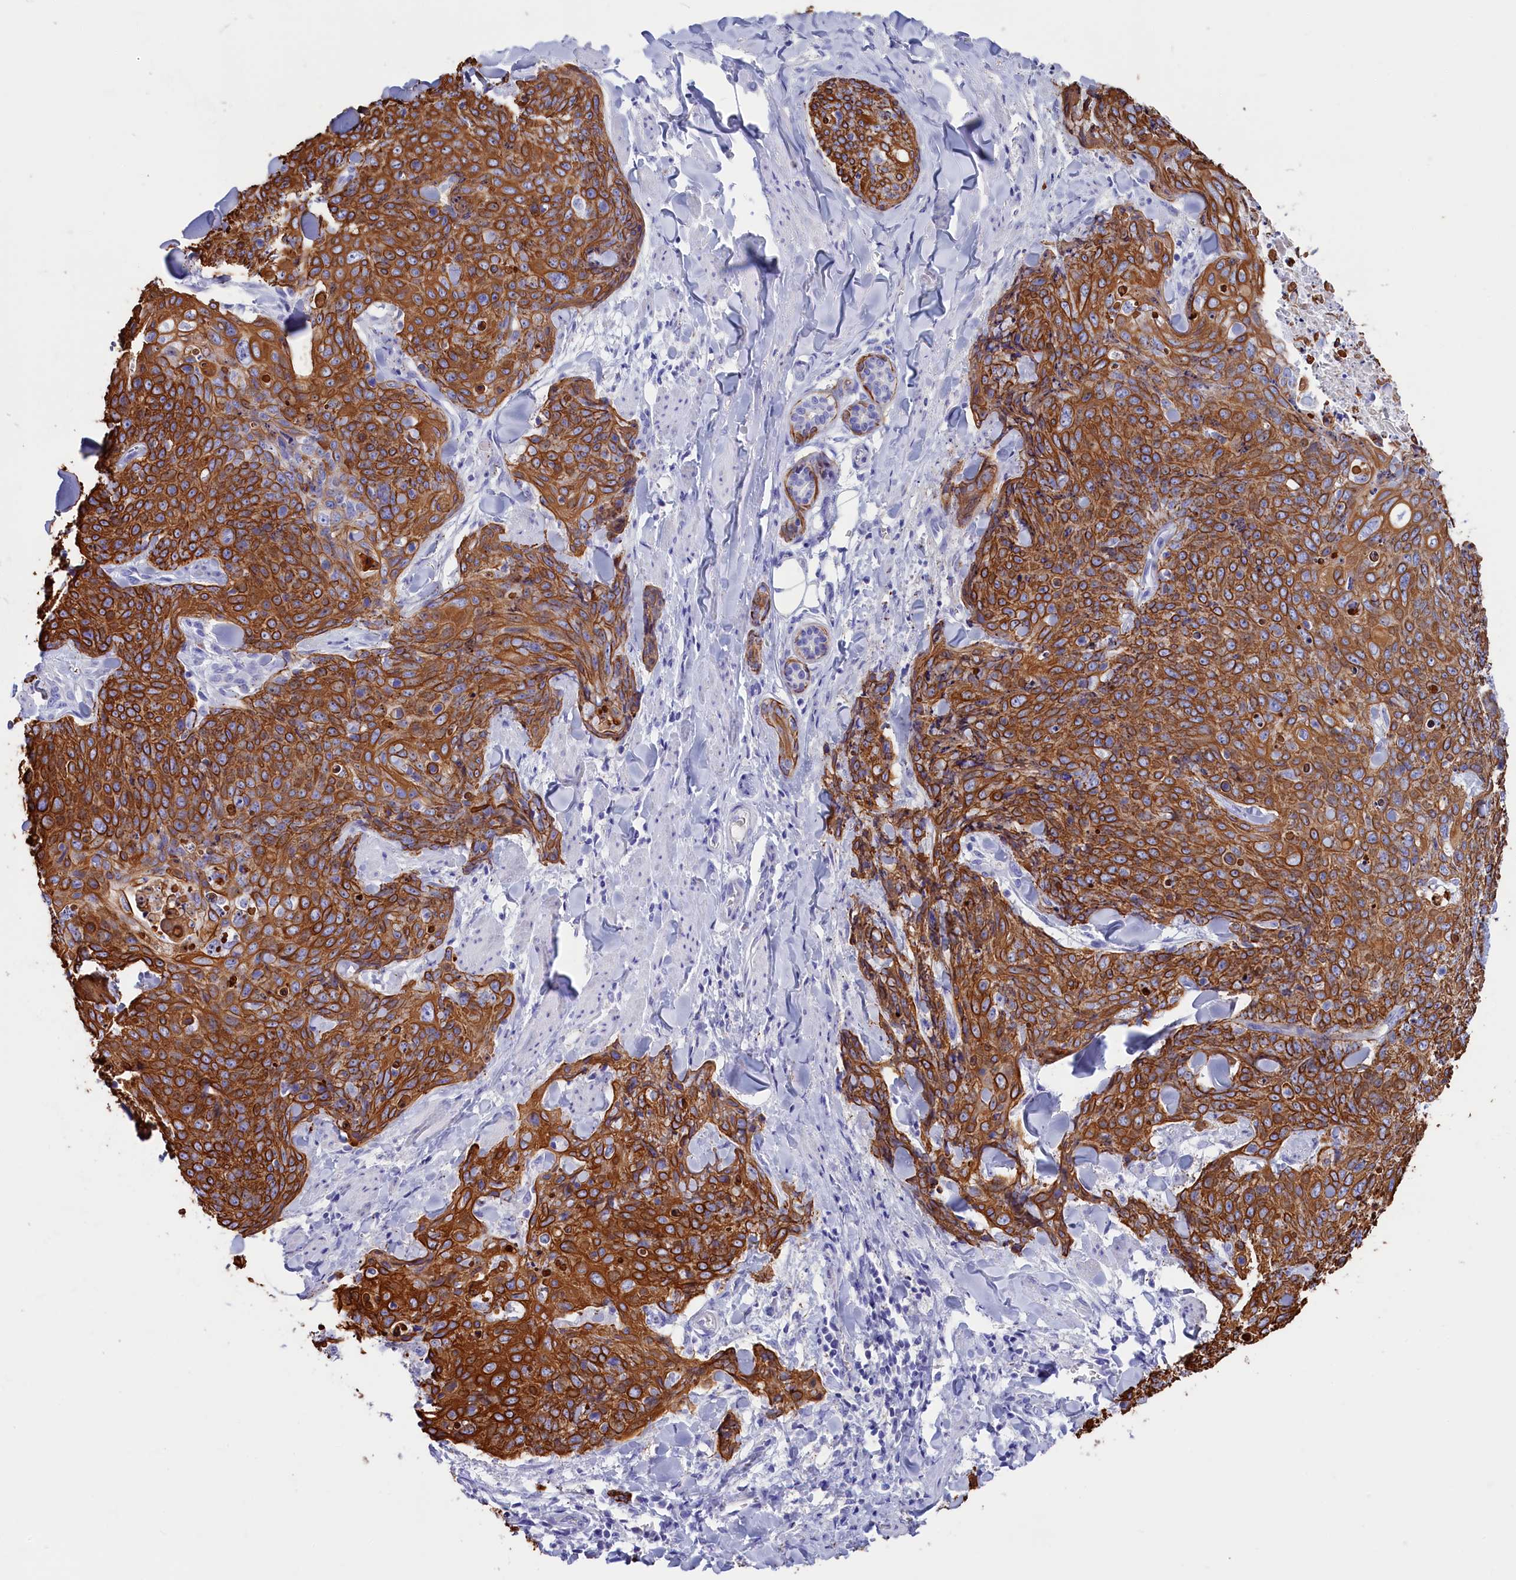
{"staining": {"intensity": "strong", "quantity": ">75%", "location": "cytoplasmic/membranous"}, "tissue": "skin cancer", "cell_type": "Tumor cells", "image_type": "cancer", "snomed": [{"axis": "morphology", "description": "Squamous cell carcinoma, NOS"}, {"axis": "topography", "description": "Skin"}, {"axis": "topography", "description": "Vulva"}], "caption": "Strong cytoplasmic/membranous protein staining is present in about >75% of tumor cells in skin squamous cell carcinoma. The staining is performed using DAB brown chromogen to label protein expression. The nuclei are counter-stained blue using hematoxylin.", "gene": "SULT2A1", "patient": {"sex": "female", "age": 85}}